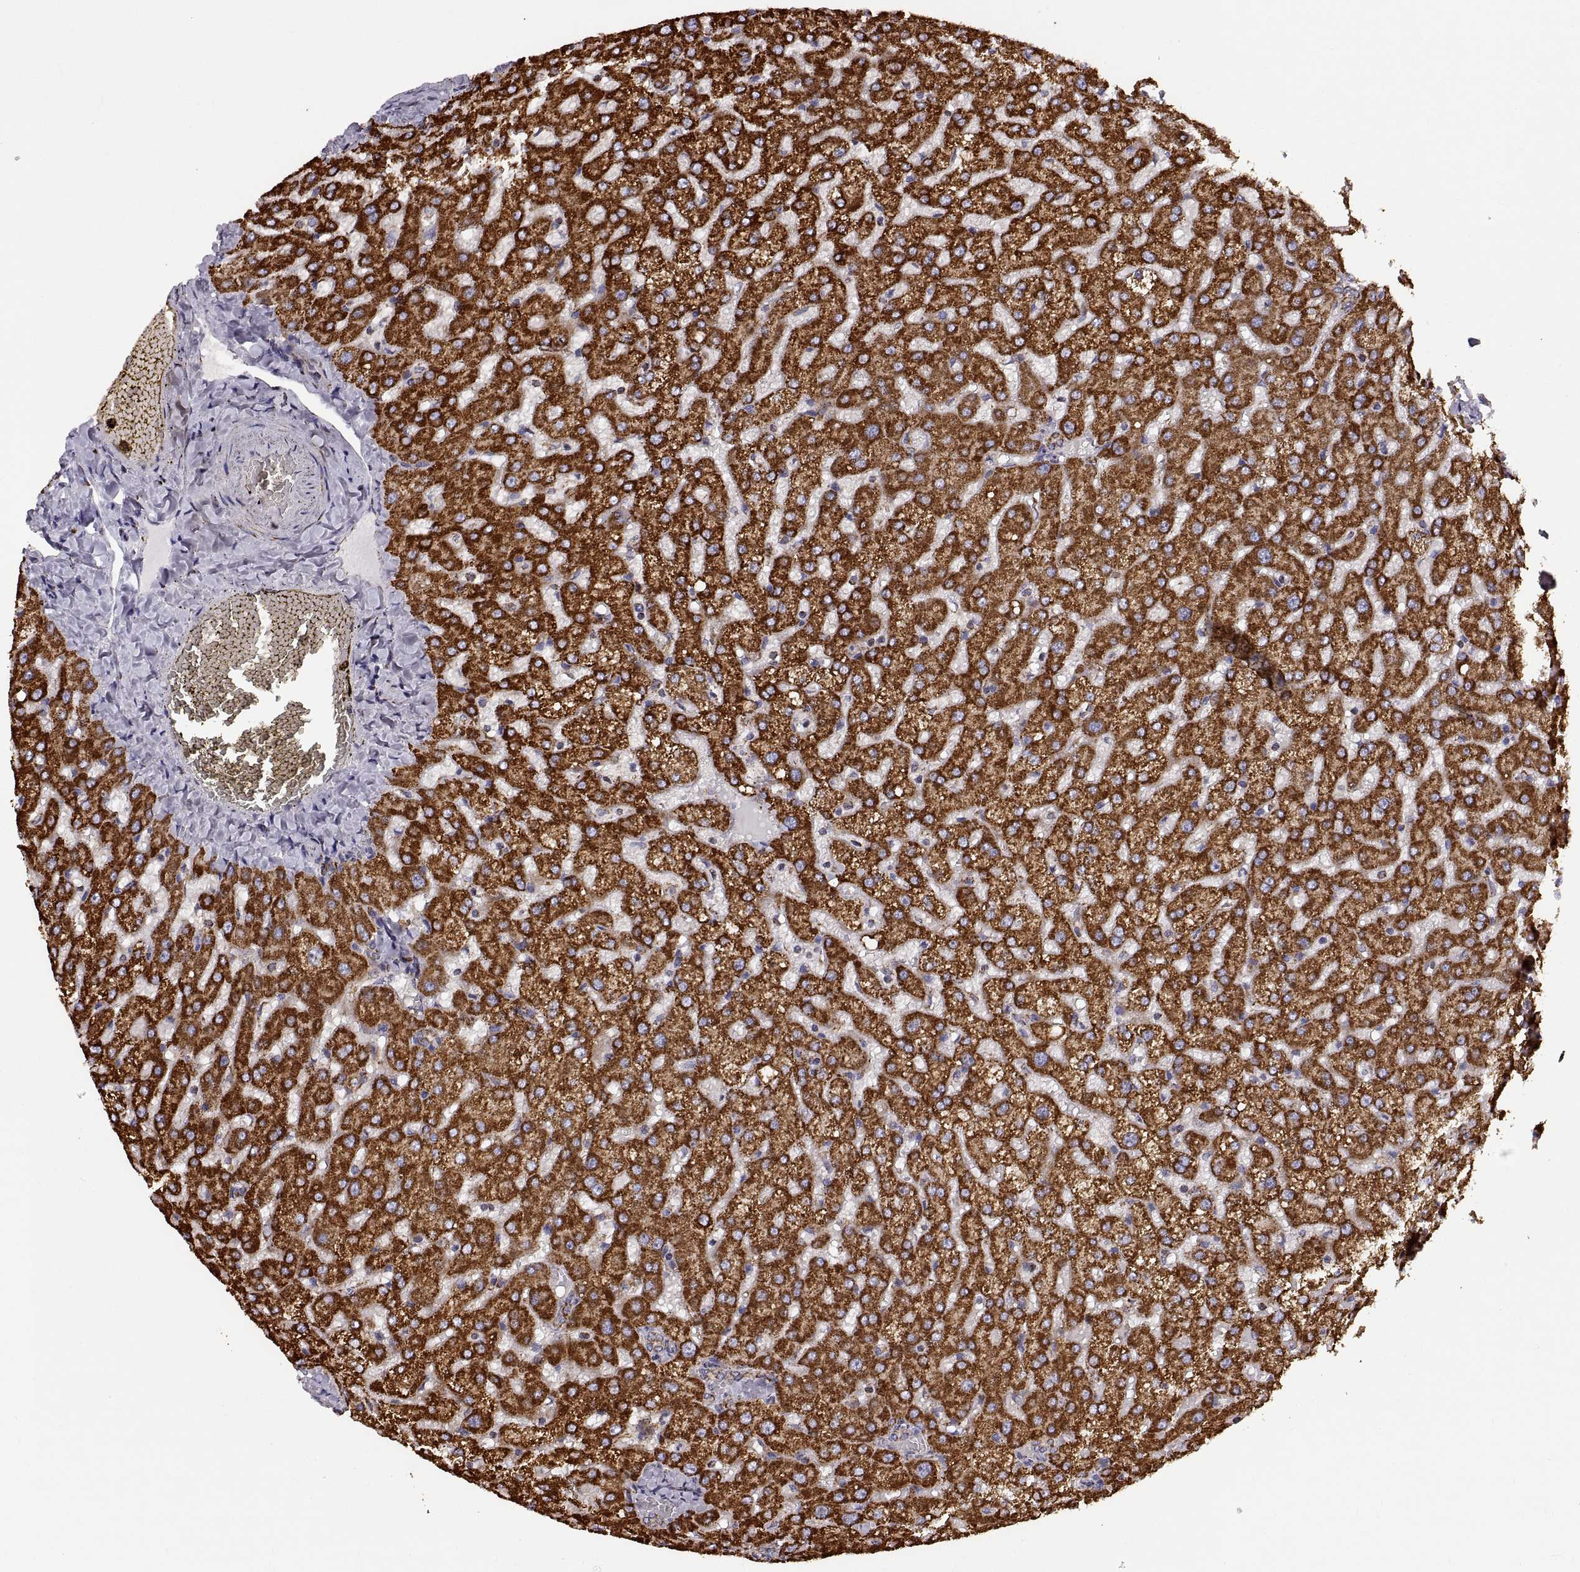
{"staining": {"intensity": "weak", "quantity": "25%-75%", "location": "cytoplasmic/membranous"}, "tissue": "liver", "cell_type": "Cholangiocytes", "image_type": "normal", "snomed": [{"axis": "morphology", "description": "Normal tissue, NOS"}, {"axis": "topography", "description": "Liver"}], "caption": "Liver stained with IHC displays weak cytoplasmic/membranous expression in approximately 25%-75% of cholangiocytes.", "gene": "ARSD", "patient": {"sex": "female", "age": 50}}